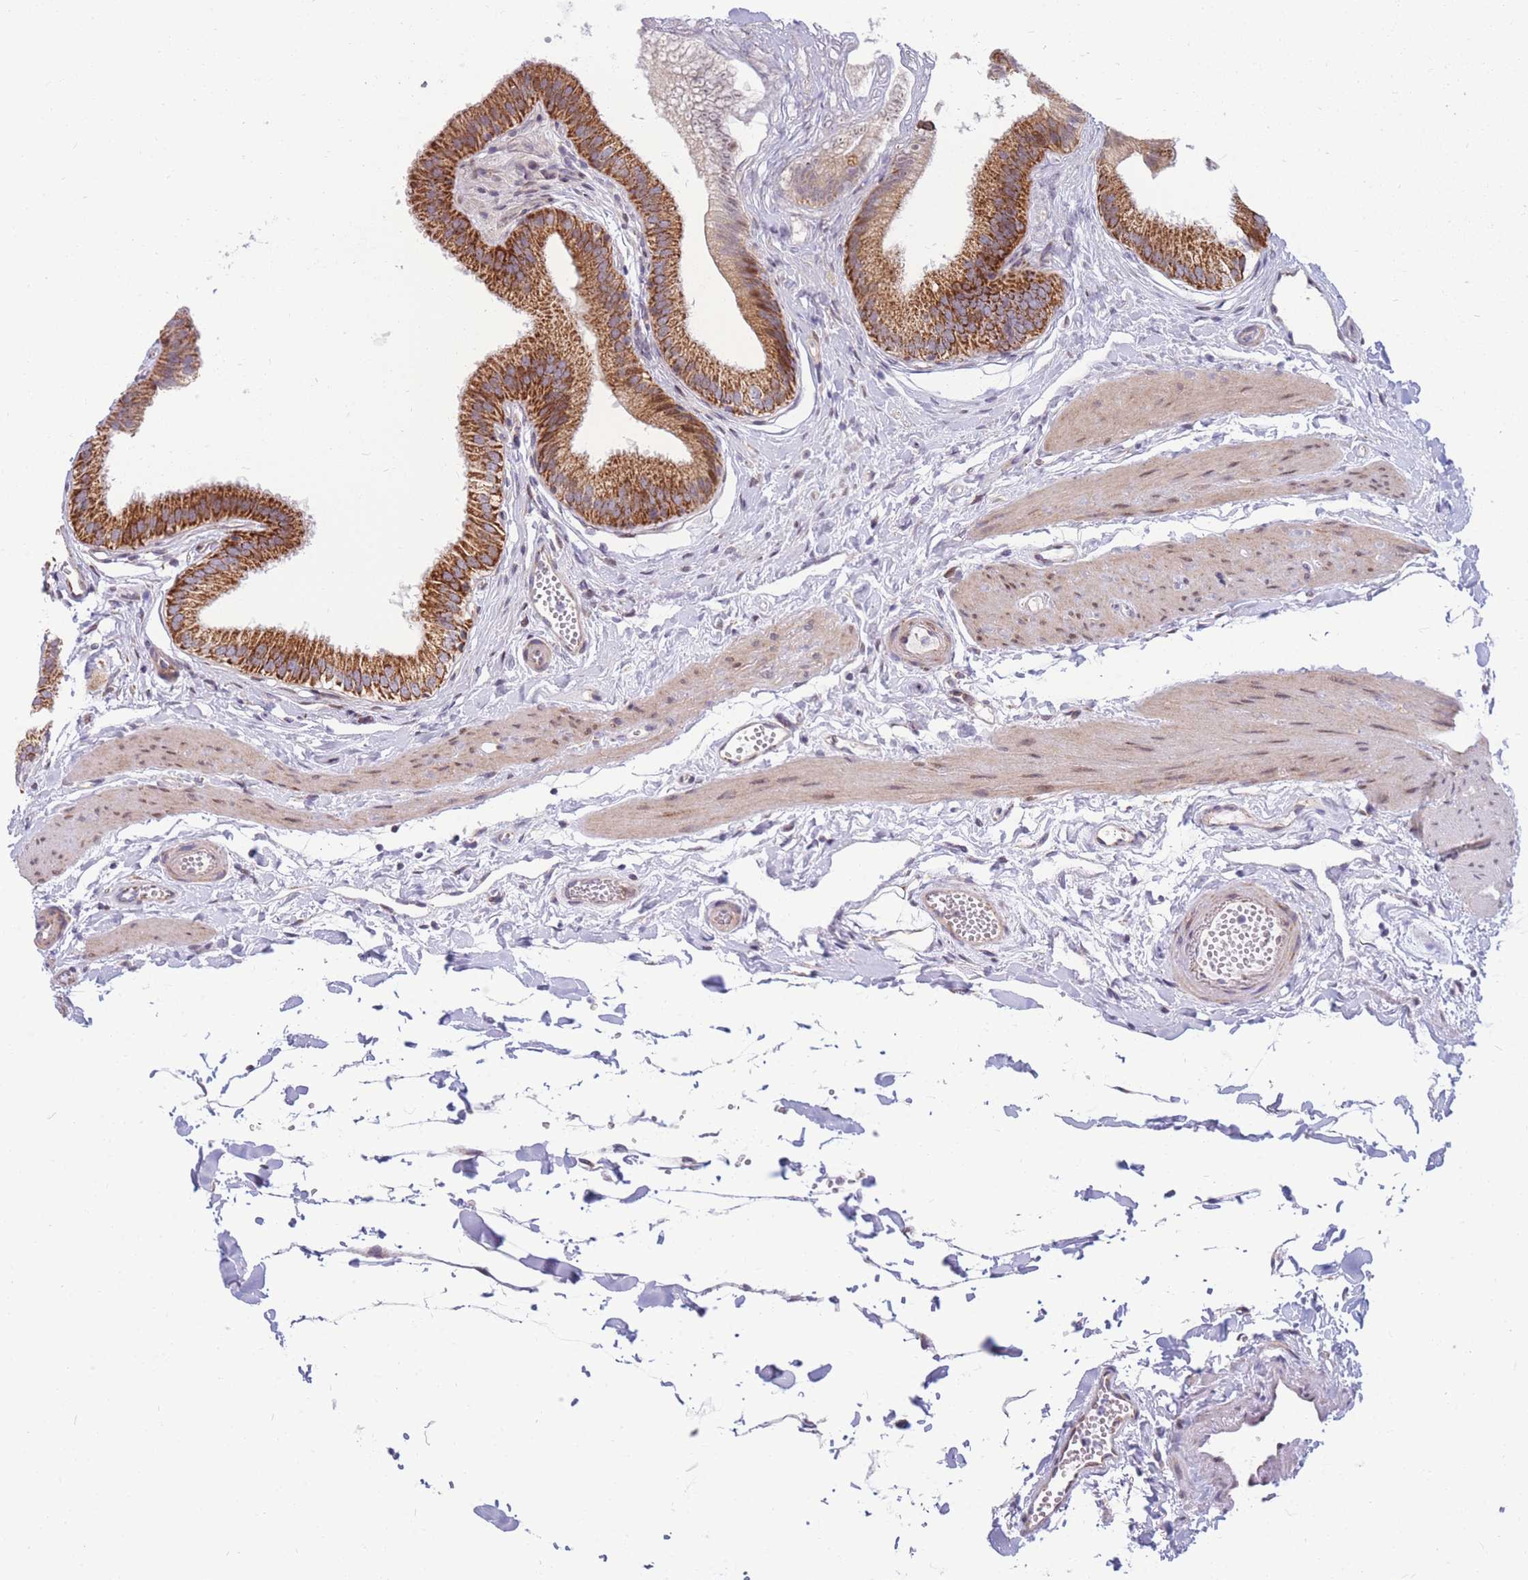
{"staining": {"intensity": "strong", "quantity": ">75%", "location": "cytoplasmic/membranous"}, "tissue": "gallbladder", "cell_type": "Glandular cells", "image_type": "normal", "snomed": [{"axis": "morphology", "description": "Normal tissue, NOS"}, {"axis": "topography", "description": "Gallbladder"}], "caption": "Immunohistochemical staining of unremarkable human gallbladder reveals high levels of strong cytoplasmic/membranous staining in approximately >75% of glandular cells.", "gene": "HSPE1", "patient": {"sex": "female", "age": 54}}